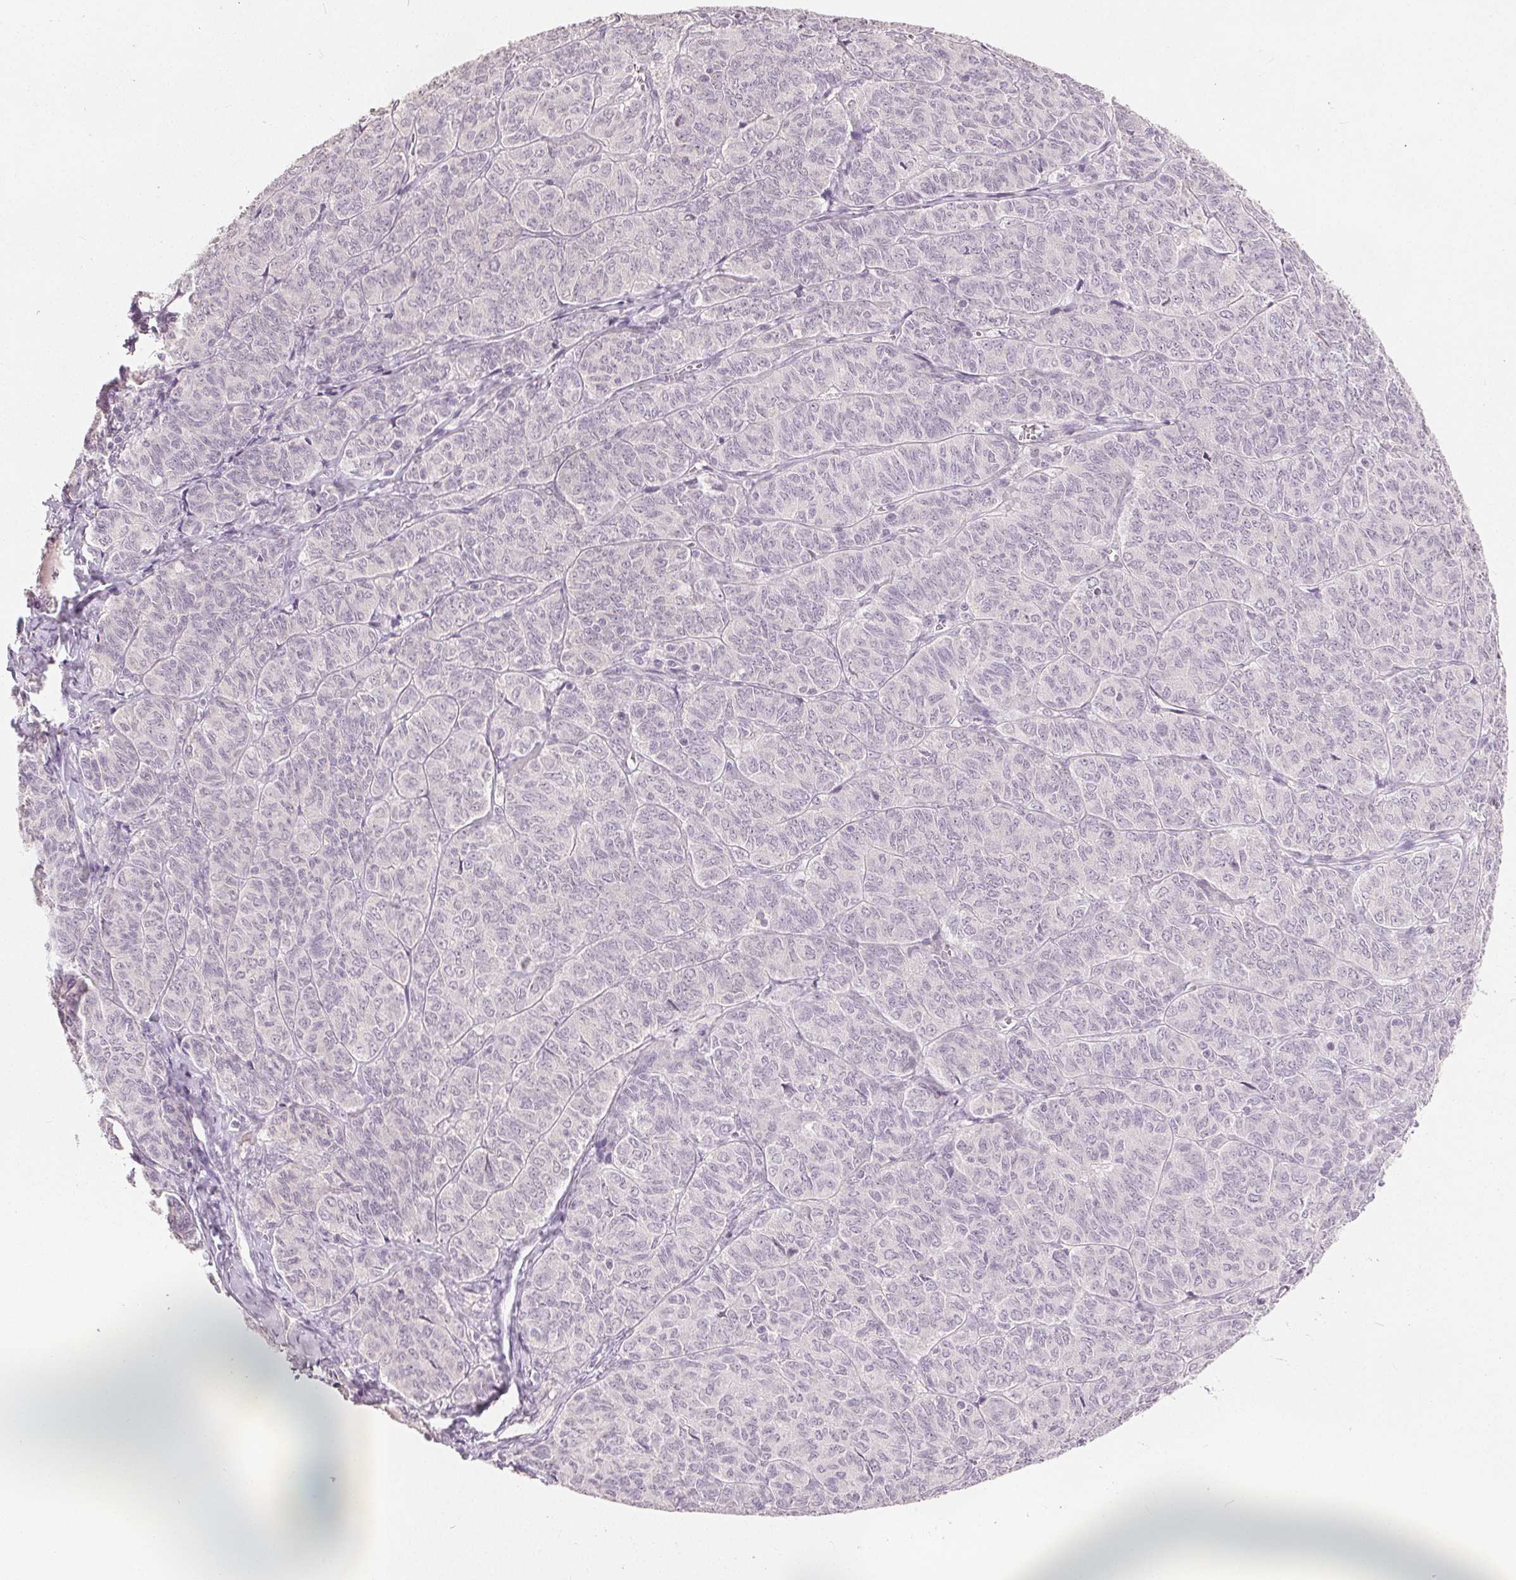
{"staining": {"intensity": "negative", "quantity": "none", "location": "none"}, "tissue": "ovarian cancer", "cell_type": "Tumor cells", "image_type": "cancer", "snomed": [{"axis": "morphology", "description": "Carcinoma, endometroid"}, {"axis": "topography", "description": "Ovary"}], "caption": "Immunohistochemistry histopathology image of neoplastic tissue: human ovarian endometroid carcinoma stained with DAB displays no significant protein staining in tumor cells. The staining was performed using DAB to visualize the protein expression in brown, while the nuclei were stained in blue with hematoxylin (Magnification: 20x).", "gene": "CA12", "patient": {"sex": "female", "age": 80}}